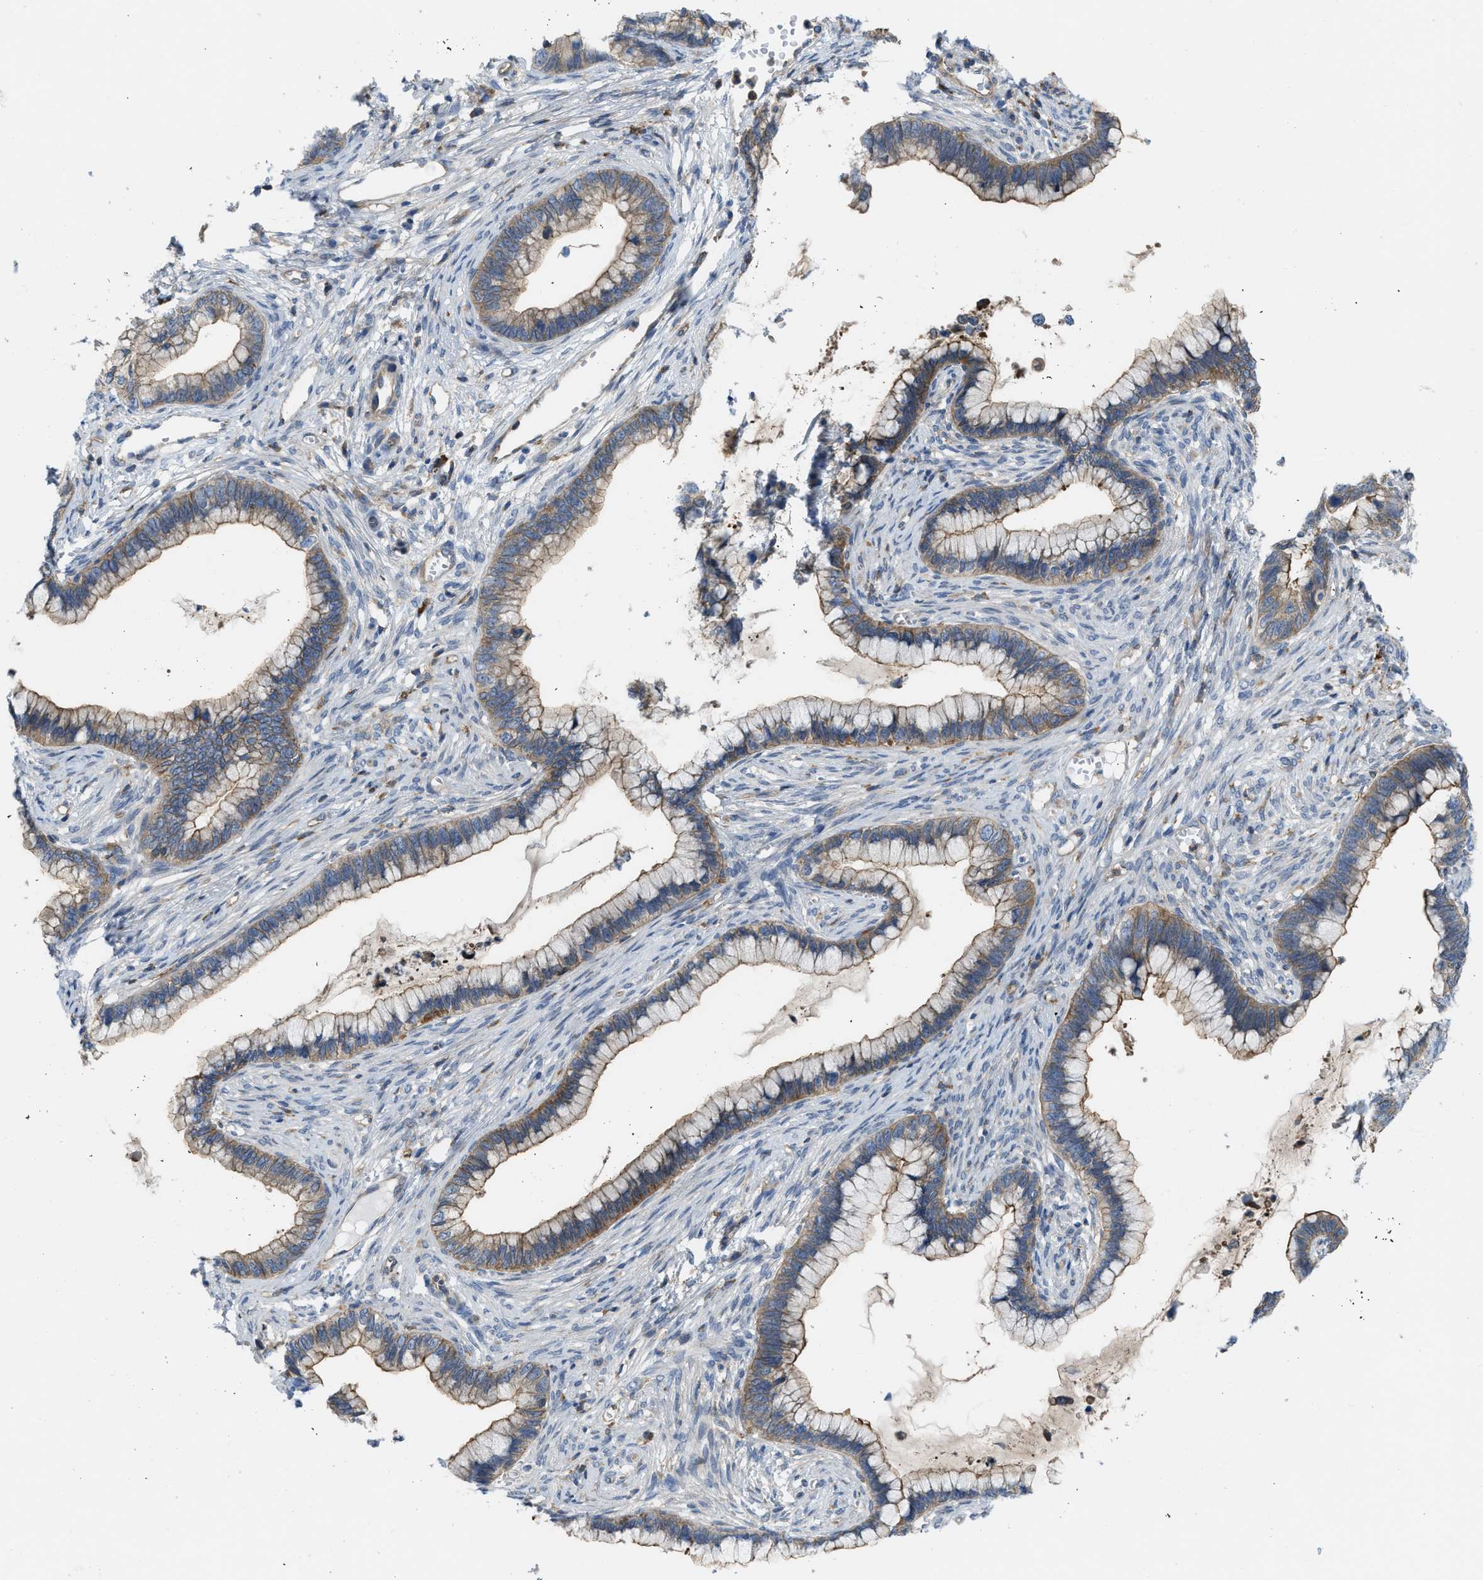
{"staining": {"intensity": "moderate", "quantity": ">75%", "location": "cytoplasmic/membranous"}, "tissue": "cervical cancer", "cell_type": "Tumor cells", "image_type": "cancer", "snomed": [{"axis": "morphology", "description": "Adenocarcinoma, NOS"}, {"axis": "topography", "description": "Cervix"}], "caption": "Protein expression analysis of cervical adenocarcinoma reveals moderate cytoplasmic/membranous staining in about >75% of tumor cells. (DAB IHC, brown staining for protein, blue staining for nuclei).", "gene": "MYO18A", "patient": {"sex": "female", "age": 44}}